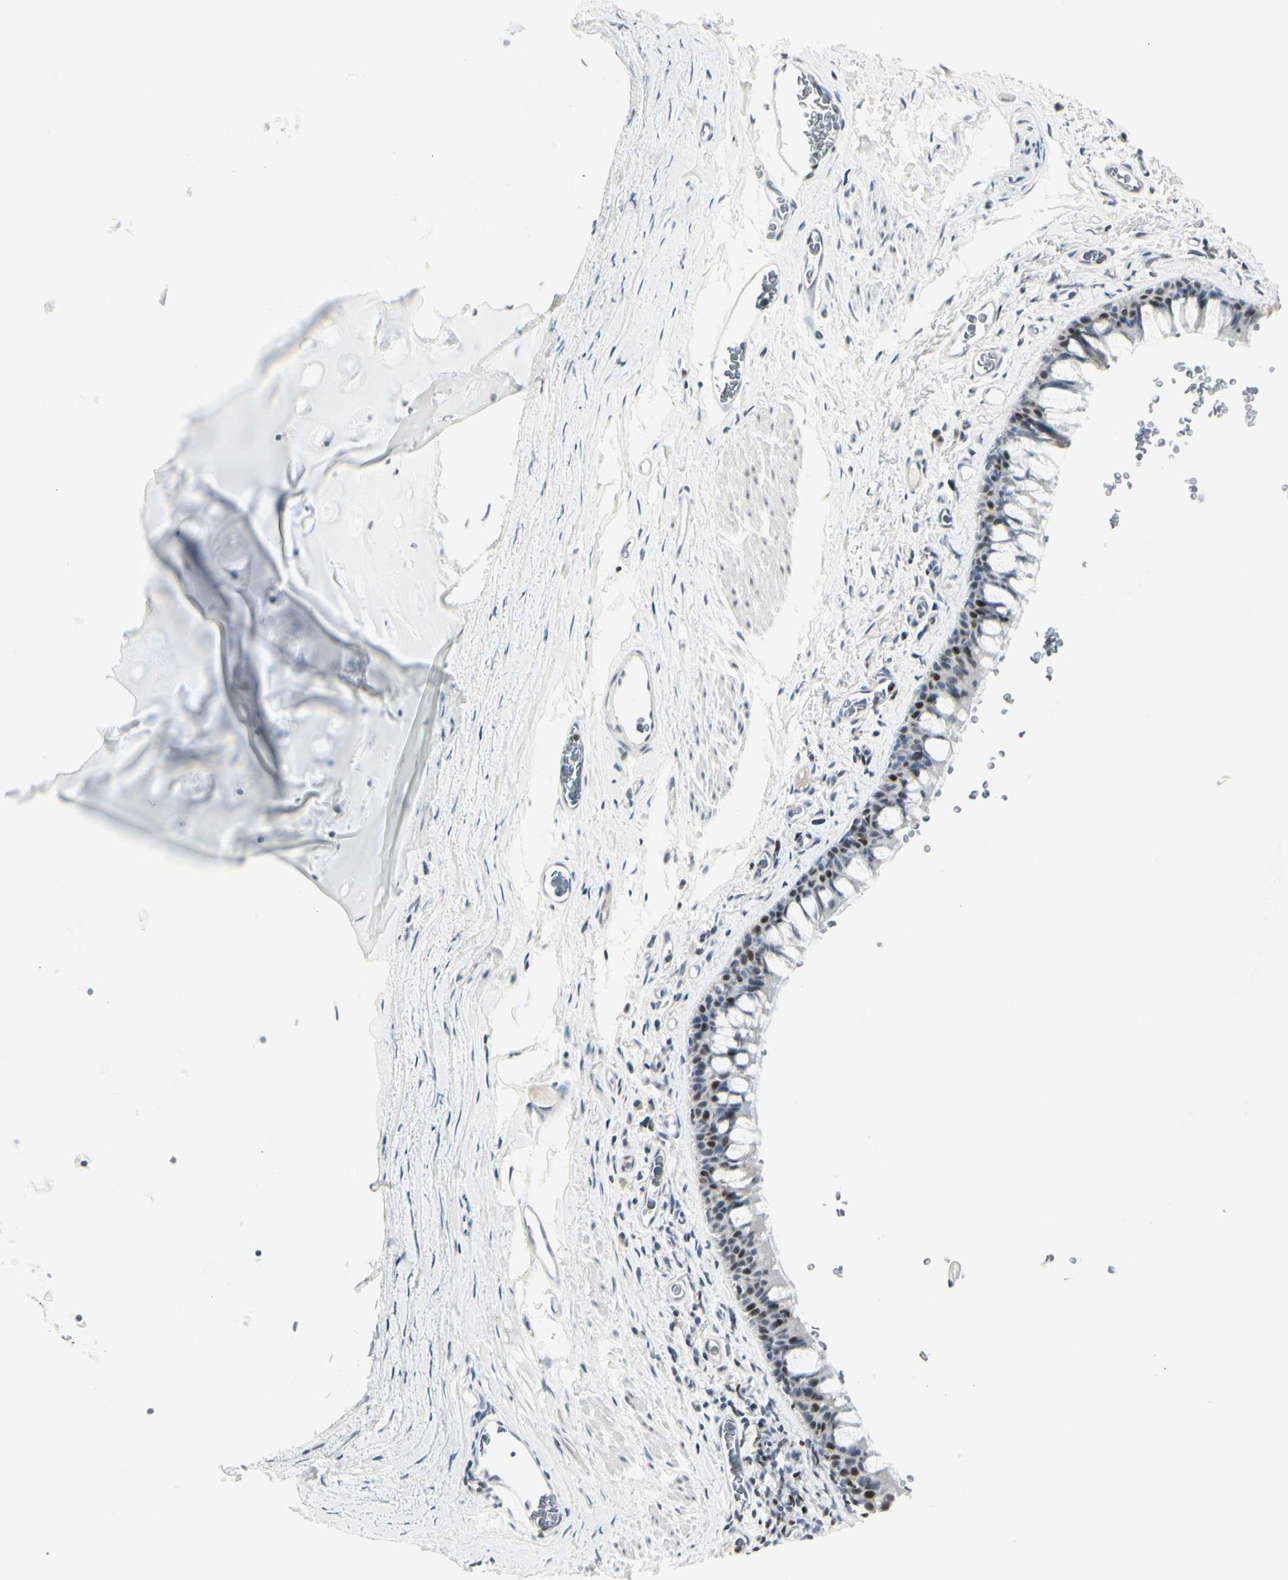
{"staining": {"intensity": "strong", "quantity": "25%-75%", "location": "nuclear"}, "tissue": "bronchus", "cell_type": "Respiratory epithelial cells", "image_type": "normal", "snomed": [{"axis": "morphology", "description": "Normal tissue, NOS"}, {"axis": "morphology", "description": "Malignant melanoma, Metastatic site"}, {"axis": "topography", "description": "Bronchus"}, {"axis": "topography", "description": "Lung"}], "caption": "IHC micrograph of normal human bronchus stained for a protein (brown), which demonstrates high levels of strong nuclear staining in approximately 25%-75% of respiratory epithelial cells.", "gene": "ZBTB7B", "patient": {"sex": "male", "age": 64}}